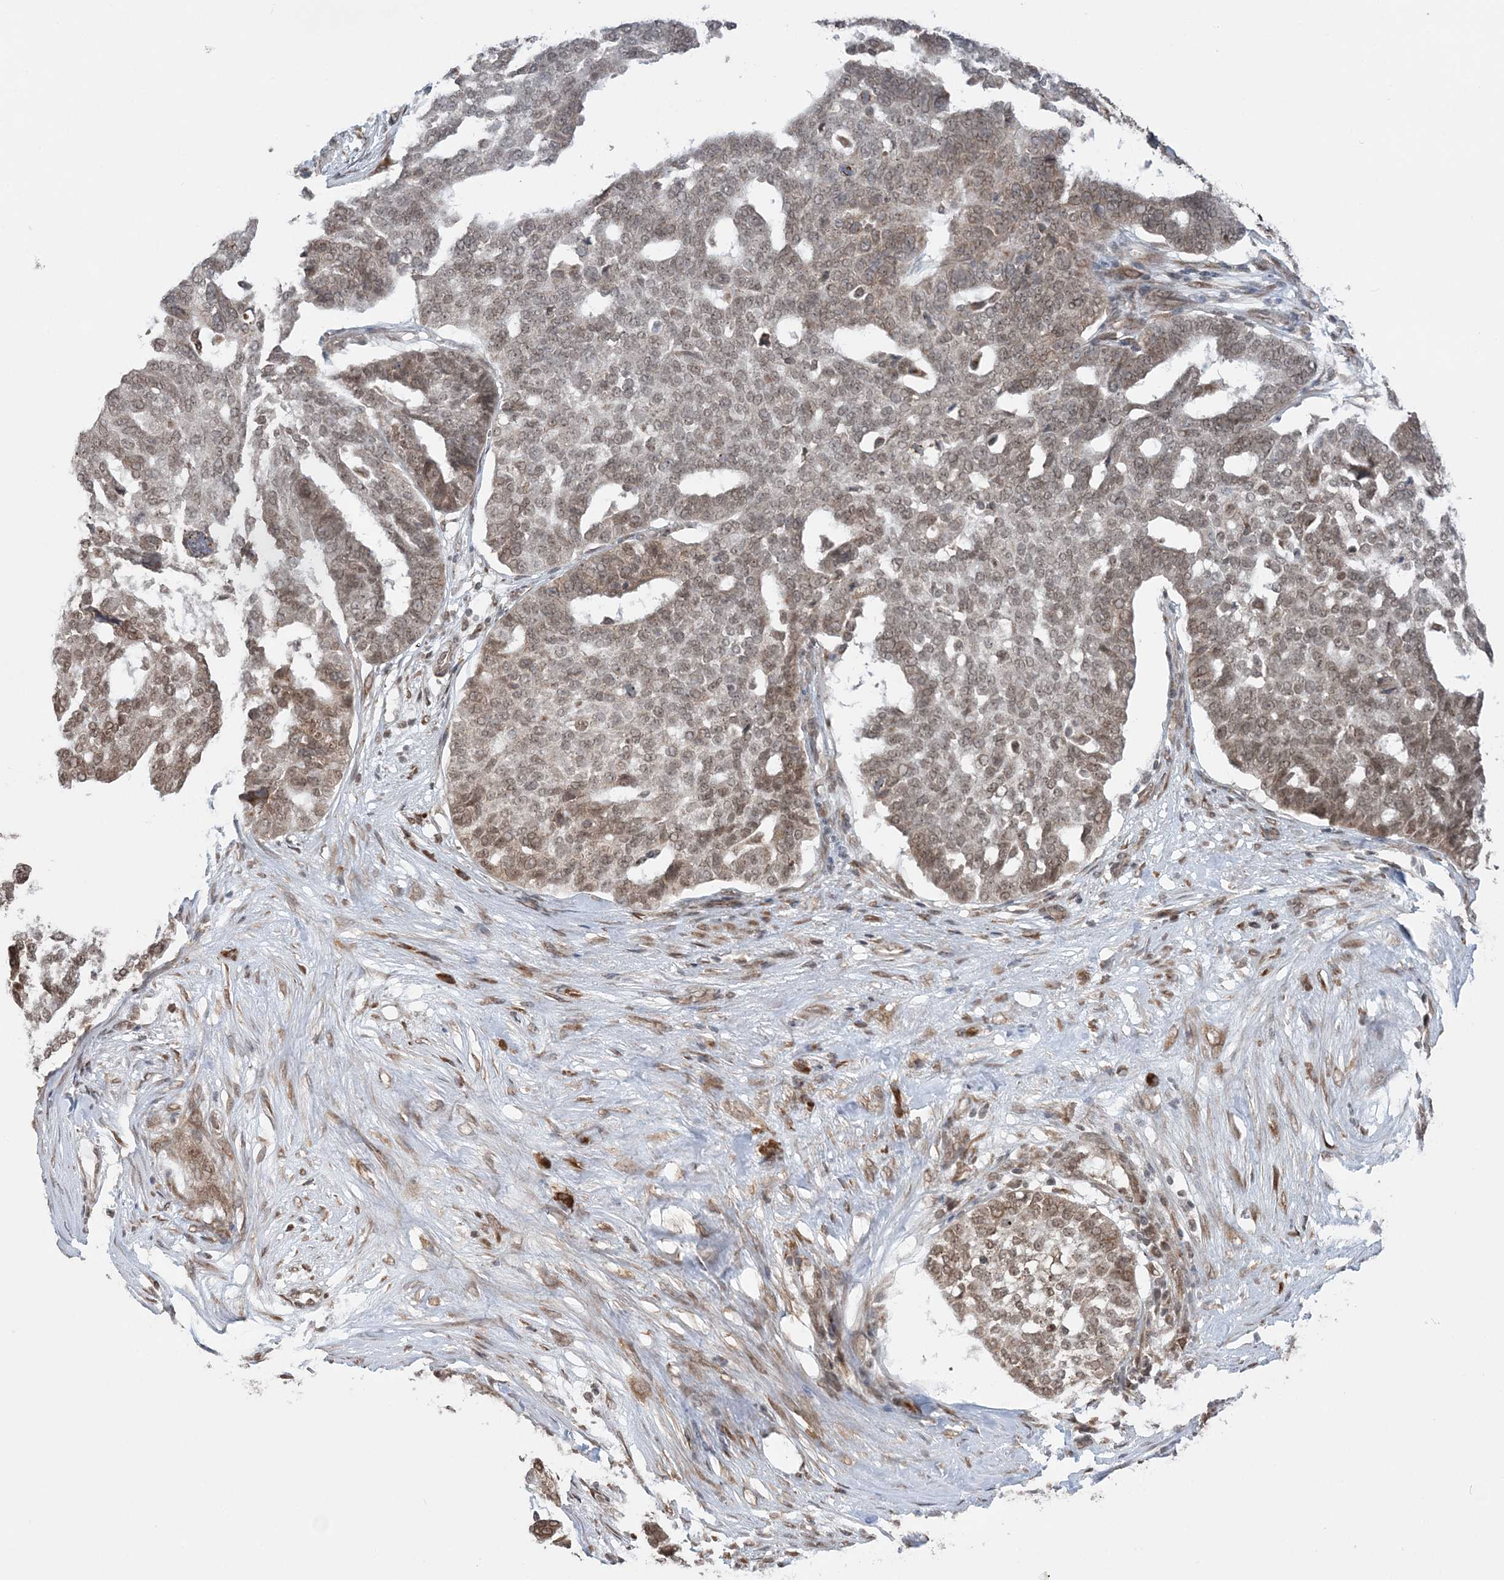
{"staining": {"intensity": "moderate", "quantity": ">75%", "location": "cytoplasmic/membranous,nuclear"}, "tissue": "ovarian cancer", "cell_type": "Tumor cells", "image_type": "cancer", "snomed": [{"axis": "morphology", "description": "Cystadenocarcinoma, serous, NOS"}, {"axis": "topography", "description": "Ovary"}], "caption": "This photomicrograph displays immunohistochemistry (IHC) staining of ovarian serous cystadenocarcinoma, with medium moderate cytoplasmic/membranous and nuclear staining in about >75% of tumor cells.", "gene": "TMED10", "patient": {"sex": "female", "age": 59}}